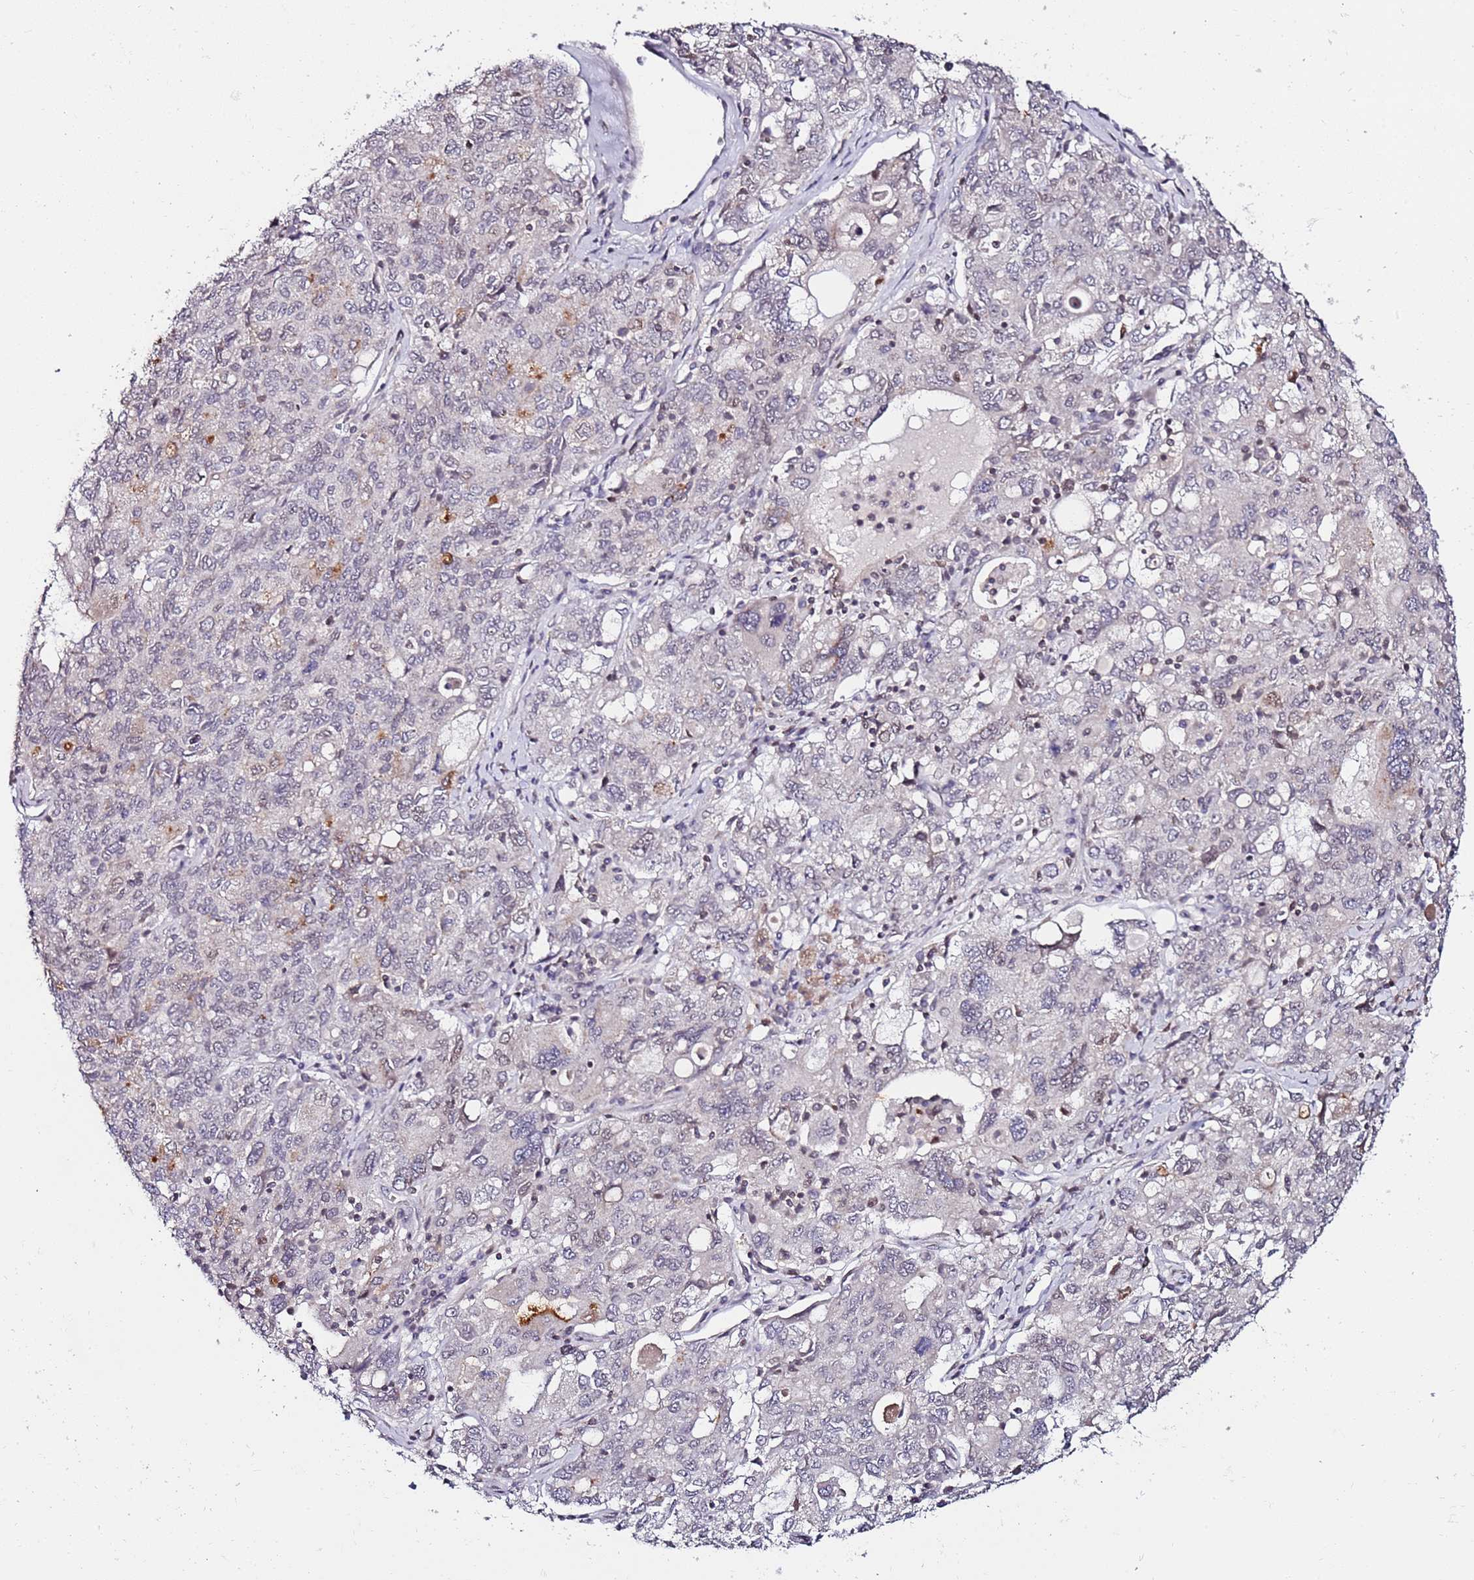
{"staining": {"intensity": "negative", "quantity": "none", "location": "none"}, "tissue": "ovarian cancer", "cell_type": "Tumor cells", "image_type": "cancer", "snomed": [{"axis": "morphology", "description": "Carcinoma, endometroid"}, {"axis": "topography", "description": "Ovary"}], "caption": "This is a histopathology image of immunohistochemistry staining of ovarian cancer (endometroid carcinoma), which shows no positivity in tumor cells.", "gene": "DUSP28", "patient": {"sex": "female", "age": 62}}